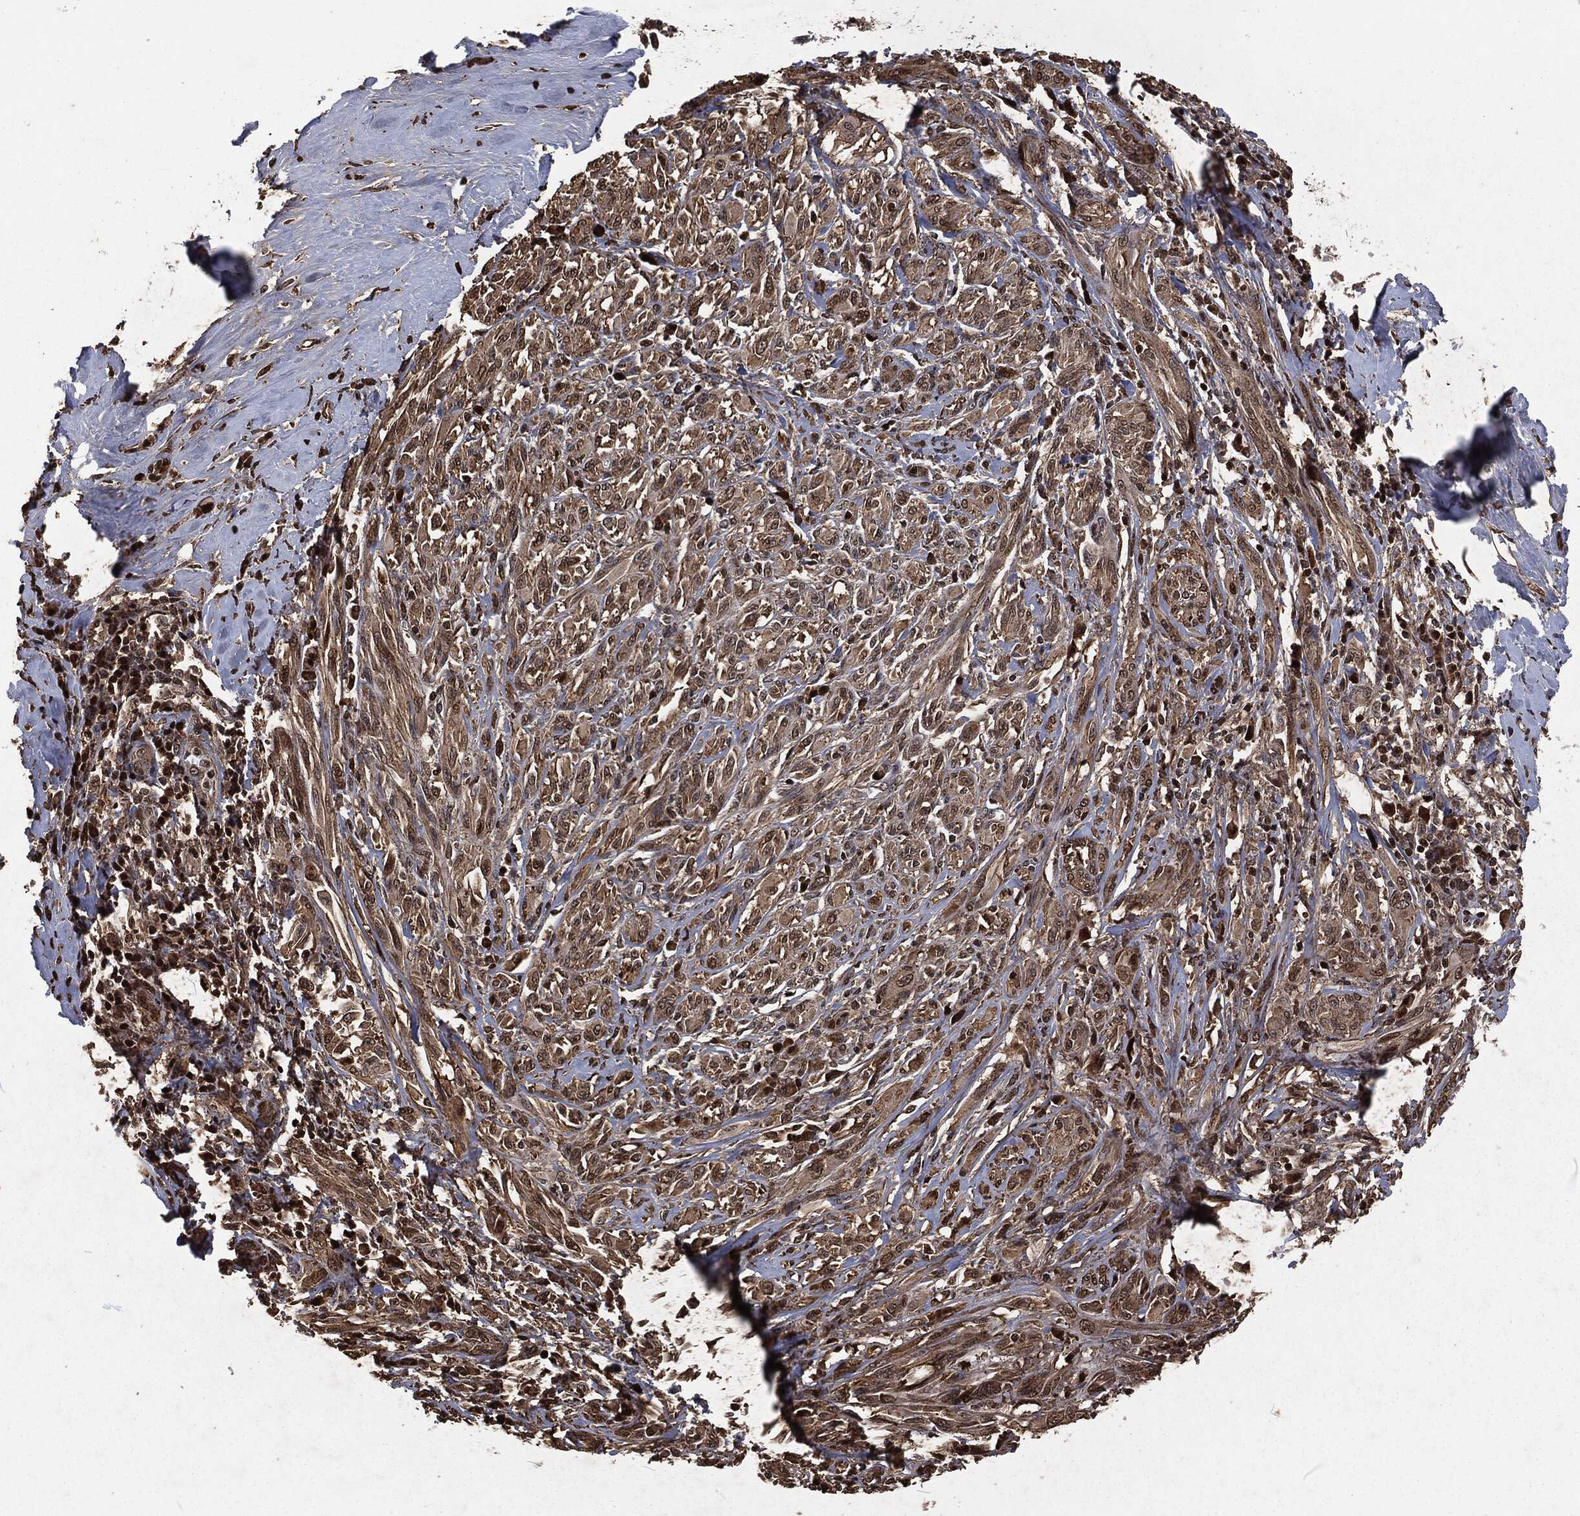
{"staining": {"intensity": "moderate", "quantity": "25%-75%", "location": "cytoplasmic/membranous,nuclear"}, "tissue": "melanoma", "cell_type": "Tumor cells", "image_type": "cancer", "snomed": [{"axis": "morphology", "description": "Malignant melanoma, NOS"}, {"axis": "topography", "description": "Skin"}], "caption": "Moderate cytoplasmic/membranous and nuclear staining is seen in approximately 25%-75% of tumor cells in melanoma.", "gene": "SNAI1", "patient": {"sex": "female", "age": 91}}